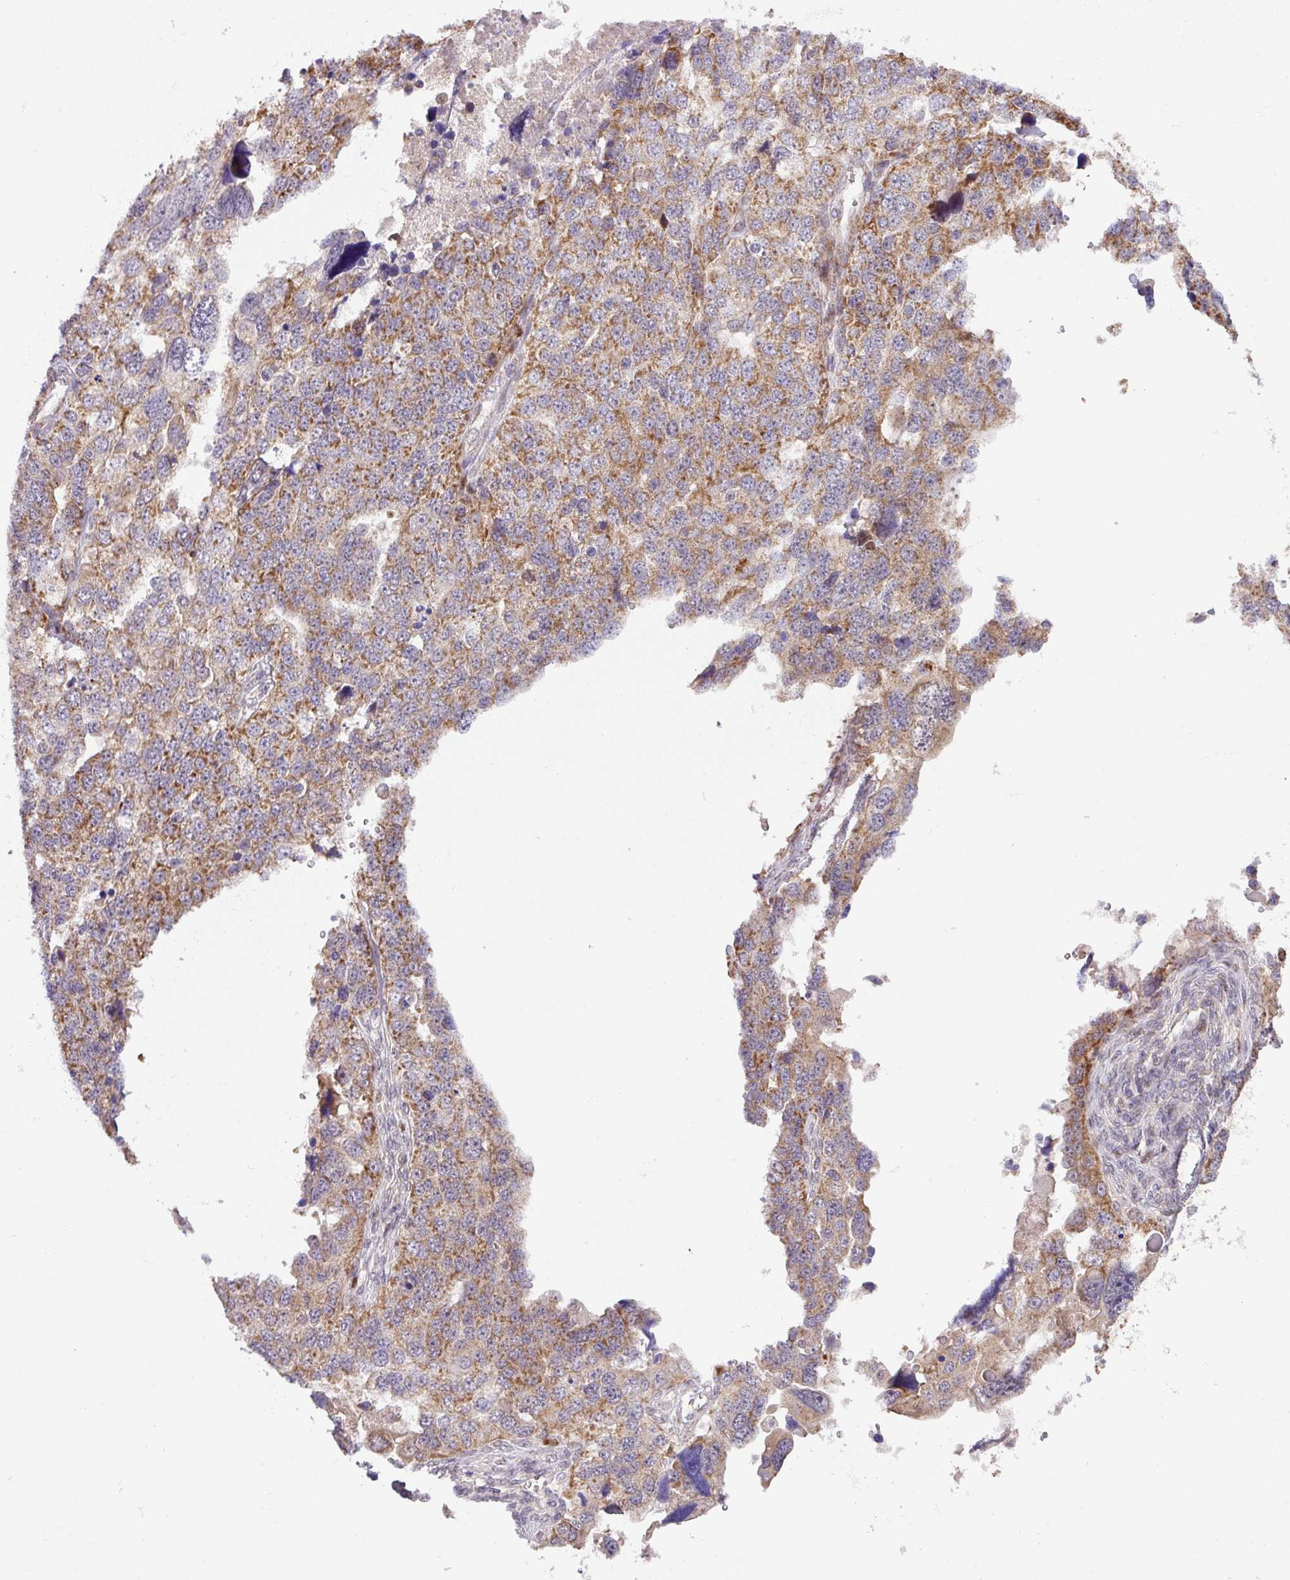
{"staining": {"intensity": "moderate", "quantity": ">75%", "location": "cytoplasmic/membranous"}, "tissue": "ovarian cancer", "cell_type": "Tumor cells", "image_type": "cancer", "snomed": [{"axis": "morphology", "description": "Cystadenocarcinoma, serous, NOS"}, {"axis": "topography", "description": "Ovary"}], "caption": "Tumor cells demonstrate medium levels of moderate cytoplasmic/membranous positivity in approximately >75% of cells in serous cystadenocarcinoma (ovarian).", "gene": "SARS2", "patient": {"sex": "female", "age": 76}}